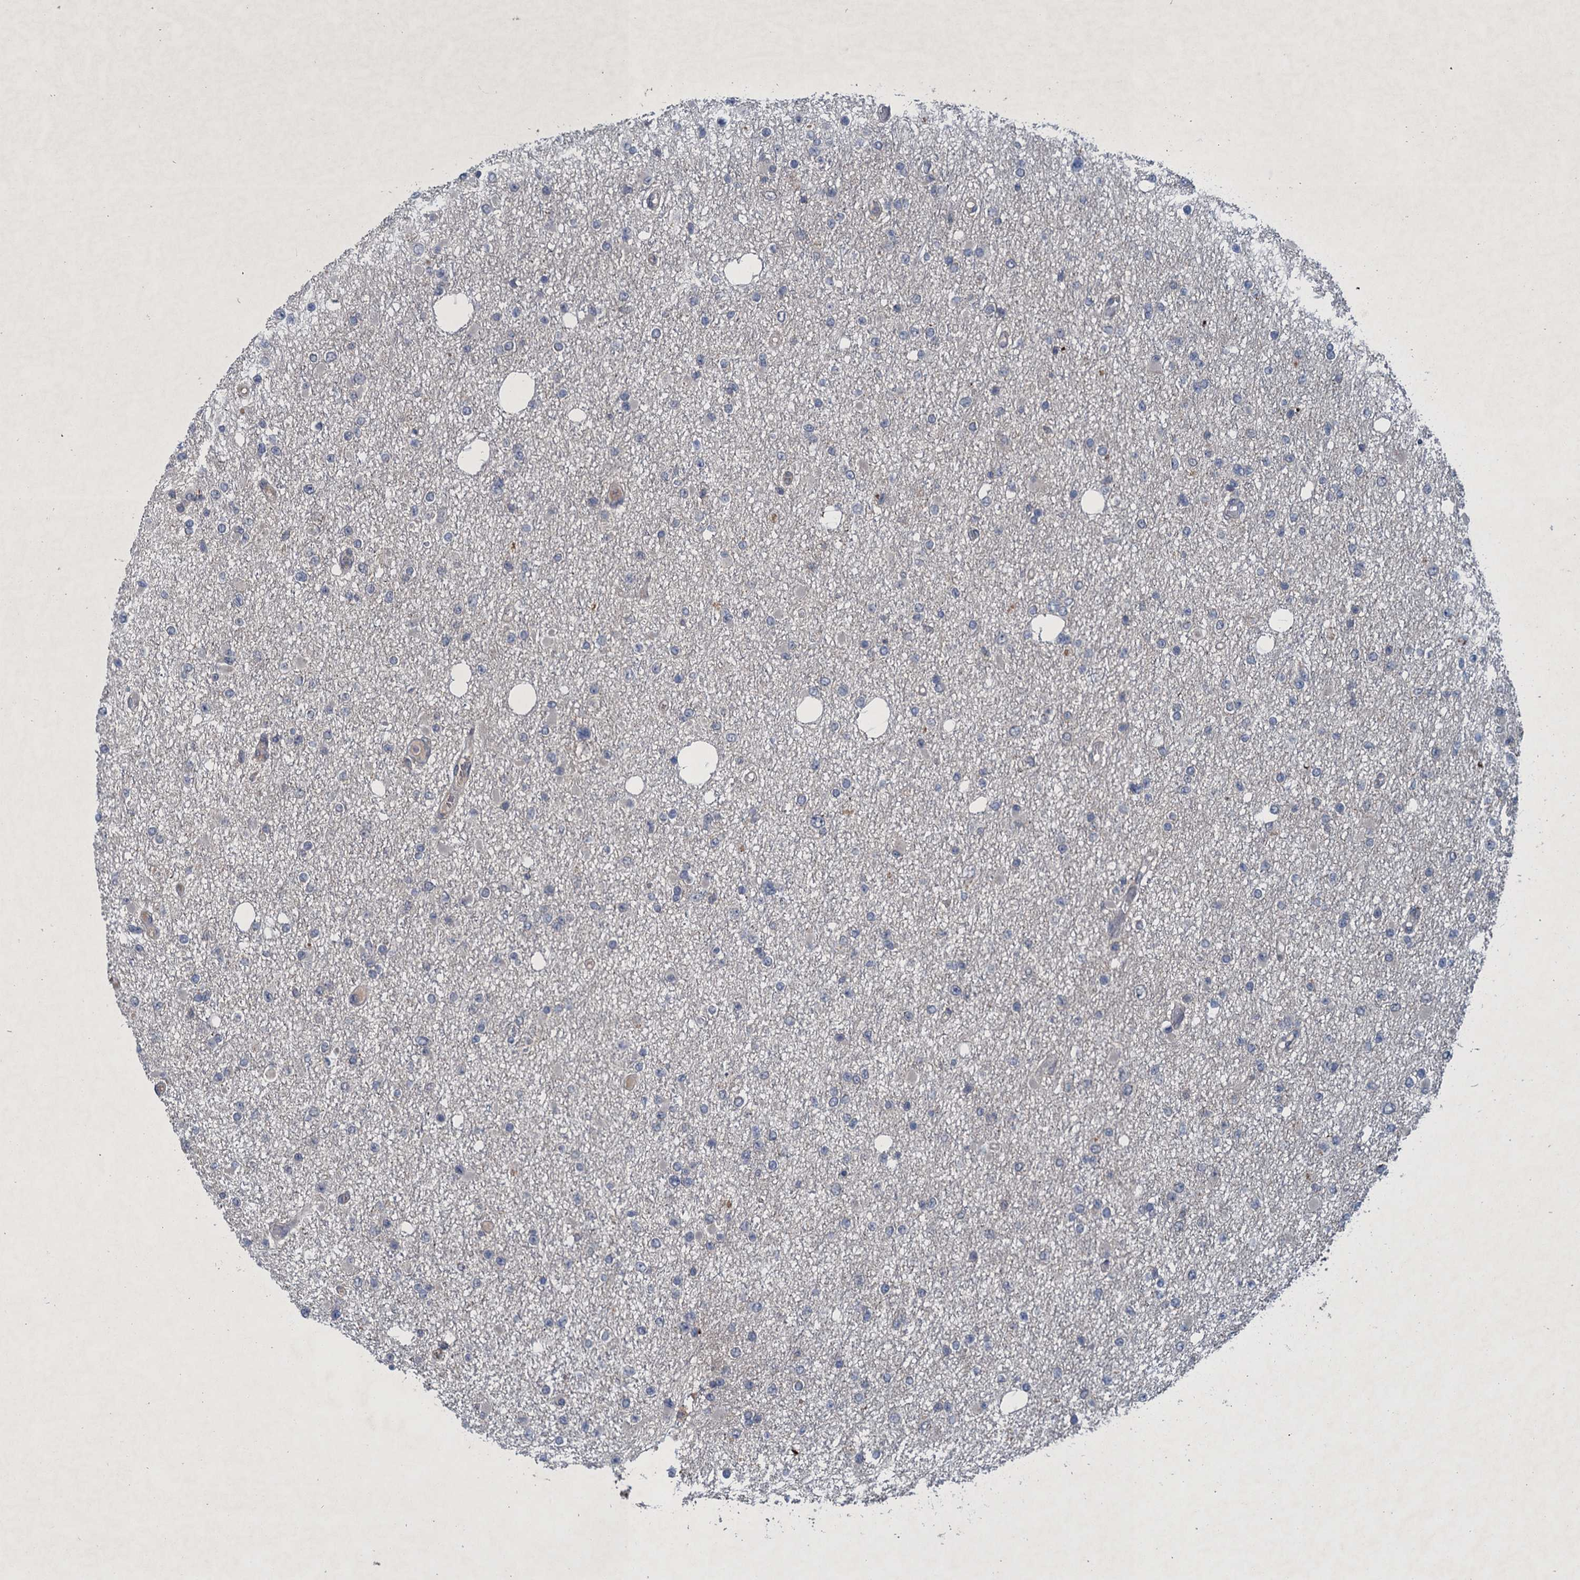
{"staining": {"intensity": "negative", "quantity": "none", "location": "none"}, "tissue": "glioma", "cell_type": "Tumor cells", "image_type": "cancer", "snomed": [{"axis": "morphology", "description": "Glioma, malignant, Low grade"}, {"axis": "topography", "description": "Brain"}], "caption": "Immunohistochemistry (IHC) histopathology image of human malignant low-grade glioma stained for a protein (brown), which reveals no staining in tumor cells.", "gene": "RNF165", "patient": {"sex": "female", "age": 22}}